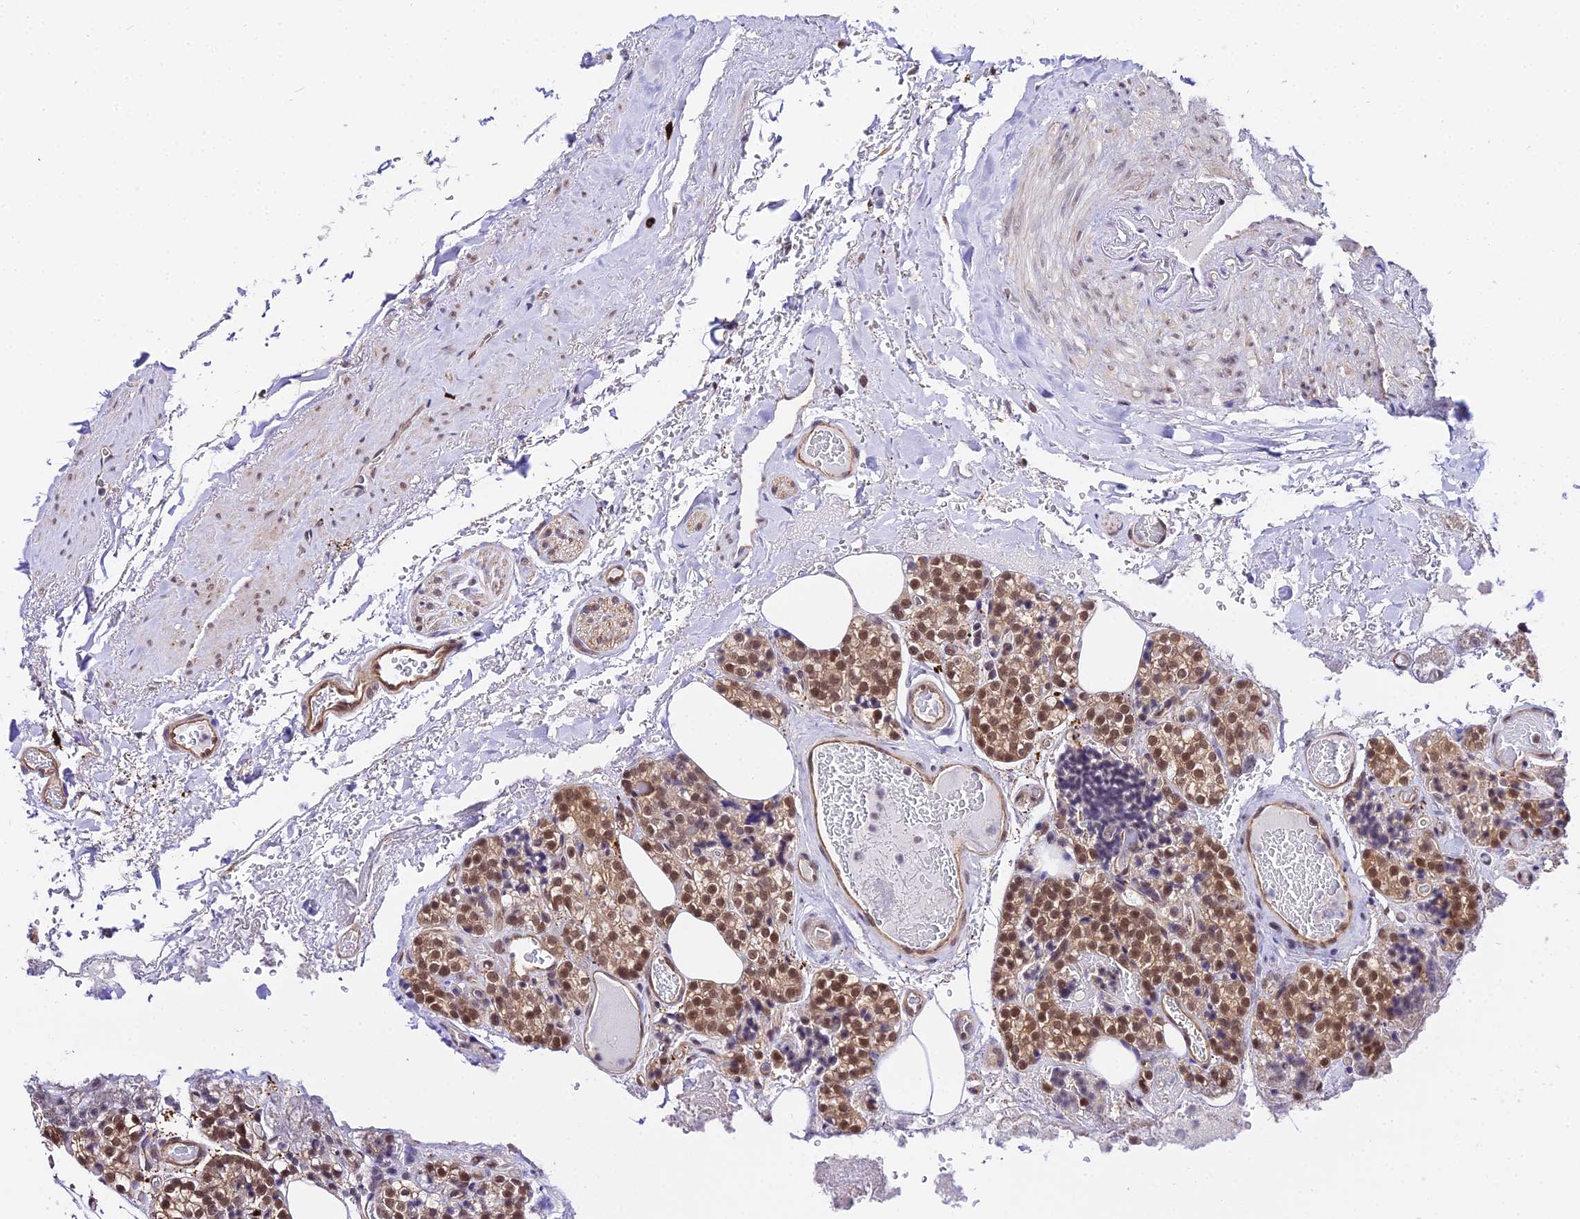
{"staining": {"intensity": "moderate", "quantity": ">75%", "location": "cytoplasmic/membranous,nuclear"}, "tissue": "parathyroid gland", "cell_type": "Glandular cells", "image_type": "normal", "snomed": [{"axis": "morphology", "description": "Normal tissue, NOS"}, {"axis": "topography", "description": "Parathyroid gland"}], "caption": "Glandular cells exhibit medium levels of moderate cytoplasmic/membranous,nuclear expression in about >75% of cells in normal parathyroid gland. The protein is shown in brown color, while the nuclei are stained blue.", "gene": "POLR2I", "patient": {"sex": "male", "age": 87}}